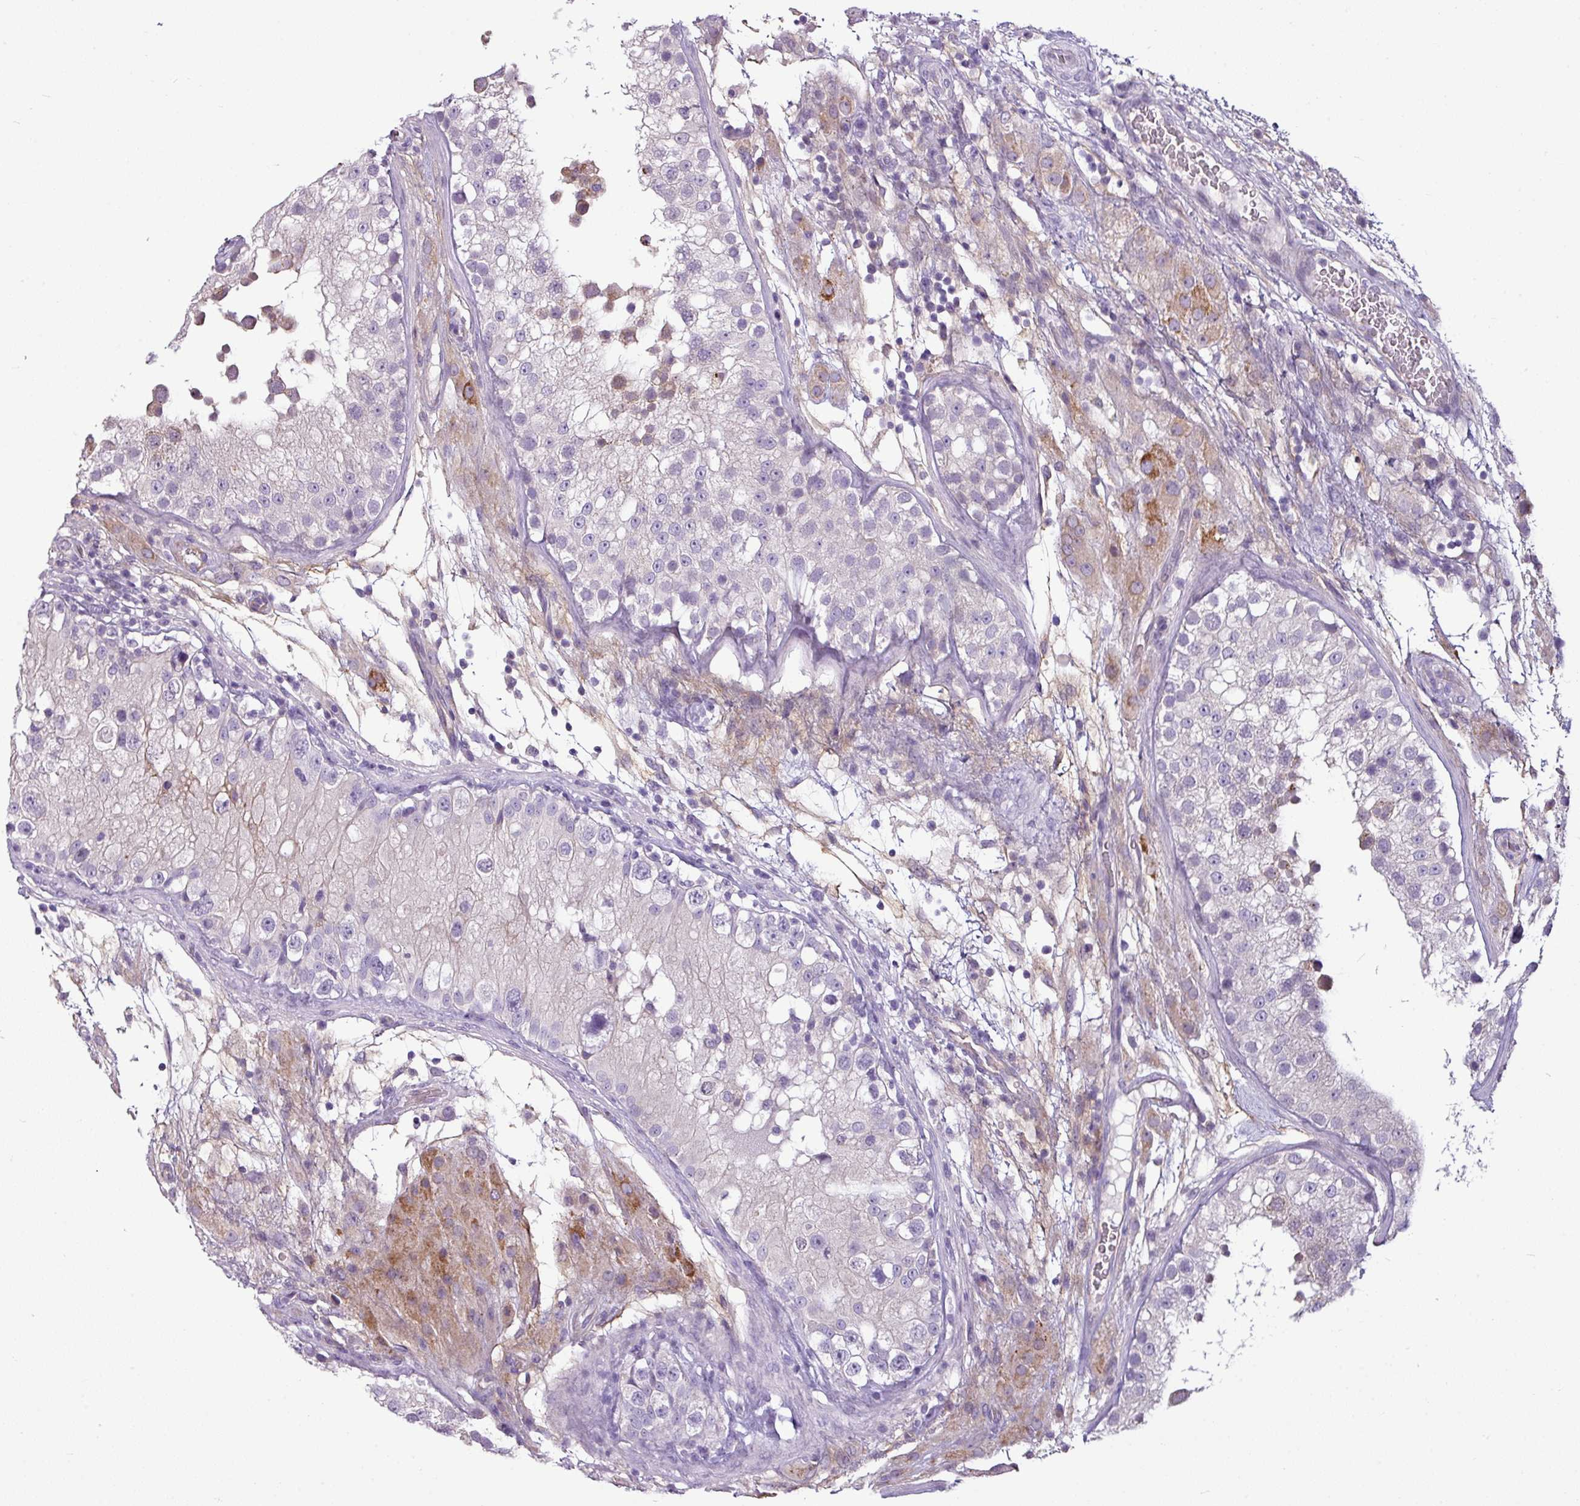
{"staining": {"intensity": "weak", "quantity": "<25%", "location": "cytoplasmic/membranous"}, "tissue": "testis", "cell_type": "Cells in seminiferous ducts", "image_type": "normal", "snomed": [{"axis": "morphology", "description": "Normal tissue, NOS"}, {"axis": "topography", "description": "Testis"}], "caption": "IHC histopathology image of unremarkable human testis stained for a protein (brown), which exhibits no staining in cells in seminiferous ducts.", "gene": "TMEM178B", "patient": {"sex": "male", "age": 26}}